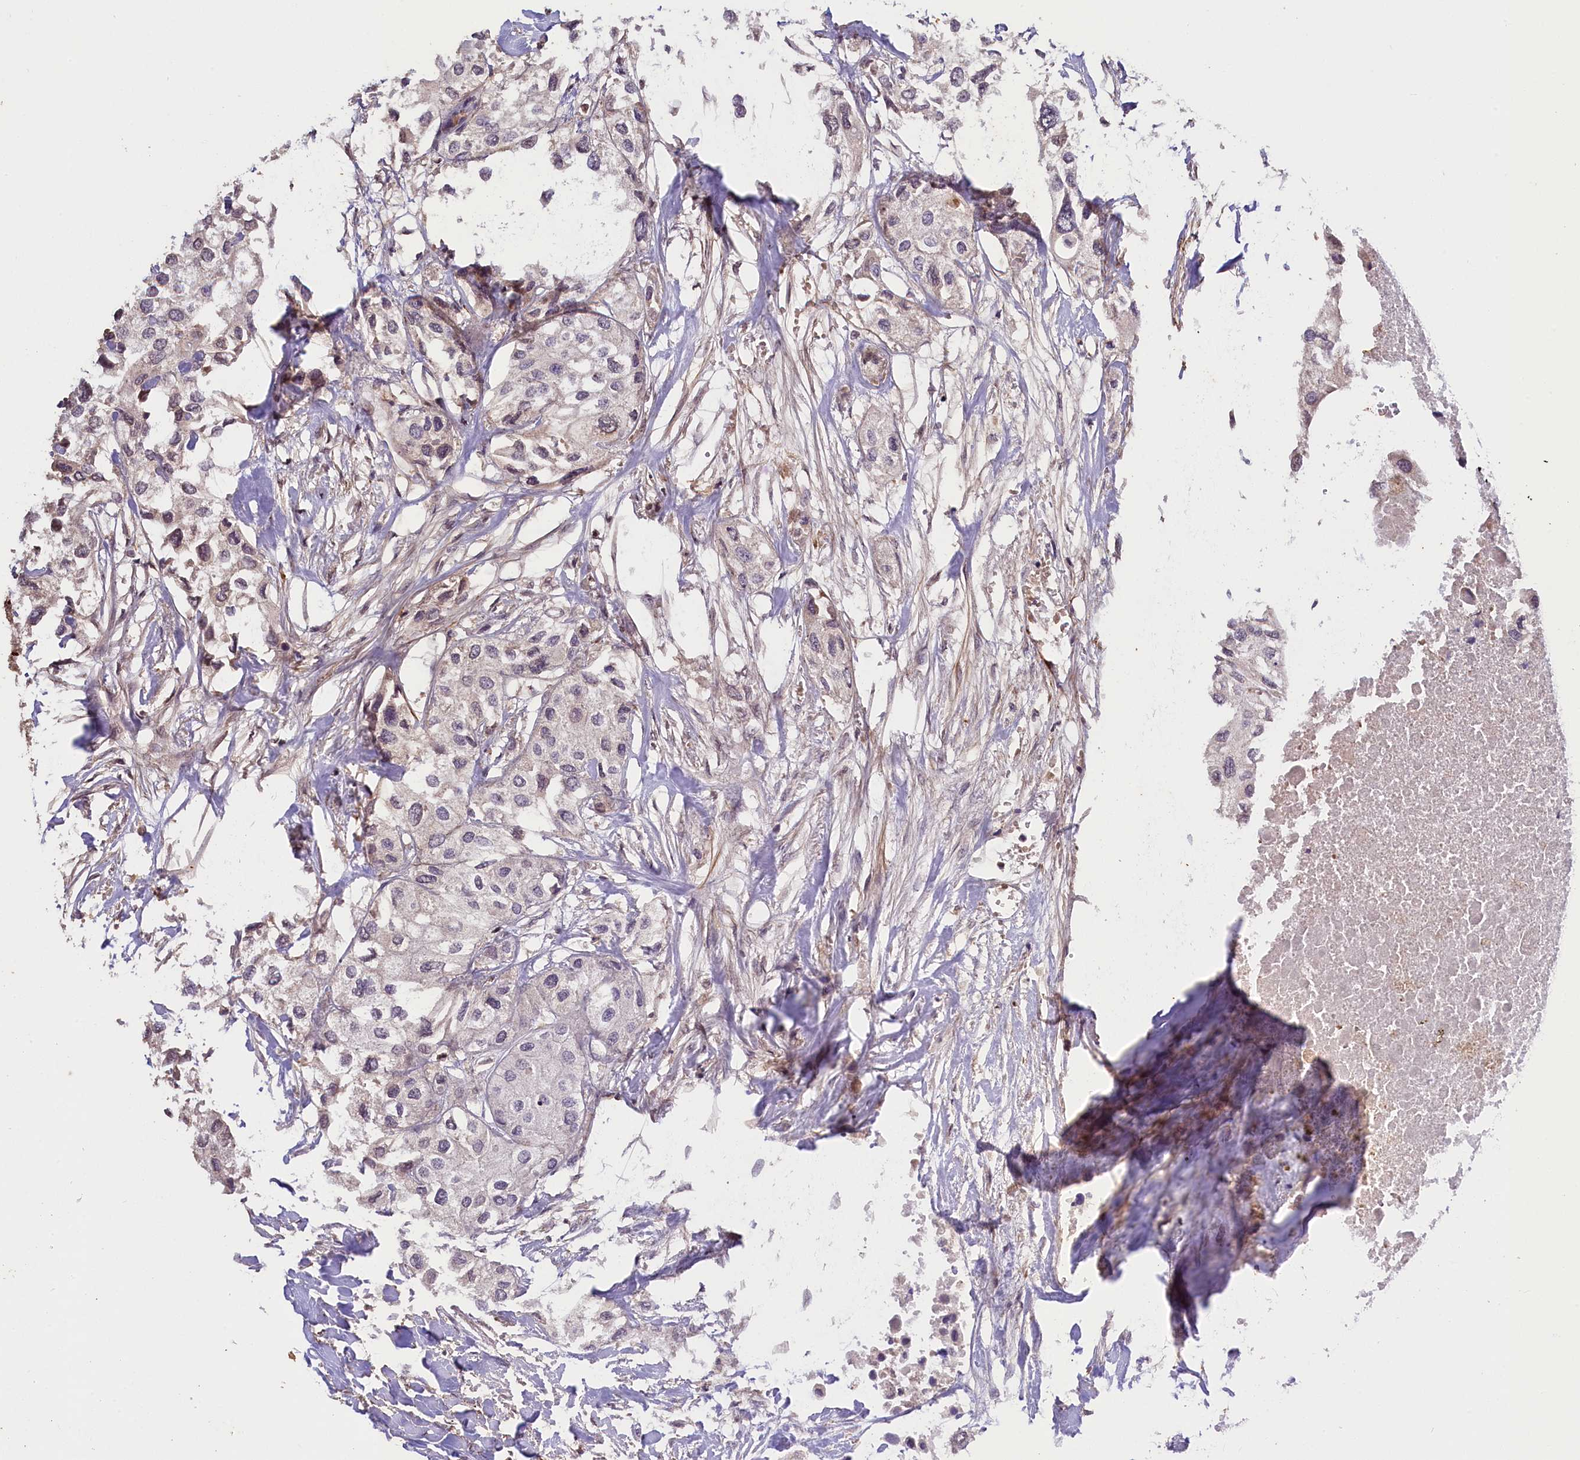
{"staining": {"intensity": "negative", "quantity": "none", "location": "none"}, "tissue": "urothelial cancer", "cell_type": "Tumor cells", "image_type": "cancer", "snomed": [{"axis": "morphology", "description": "Urothelial carcinoma, High grade"}, {"axis": "topography", "description": "Urinary bladder"}], "caption": "Immunohistochemical staining of urothelial carcinoma (high-grade) shows no significant positivity in tumor cells. Nuclei are stained in blue.", "gene": "ZNF480", "patient": {"sex": "male", "age": 64}}